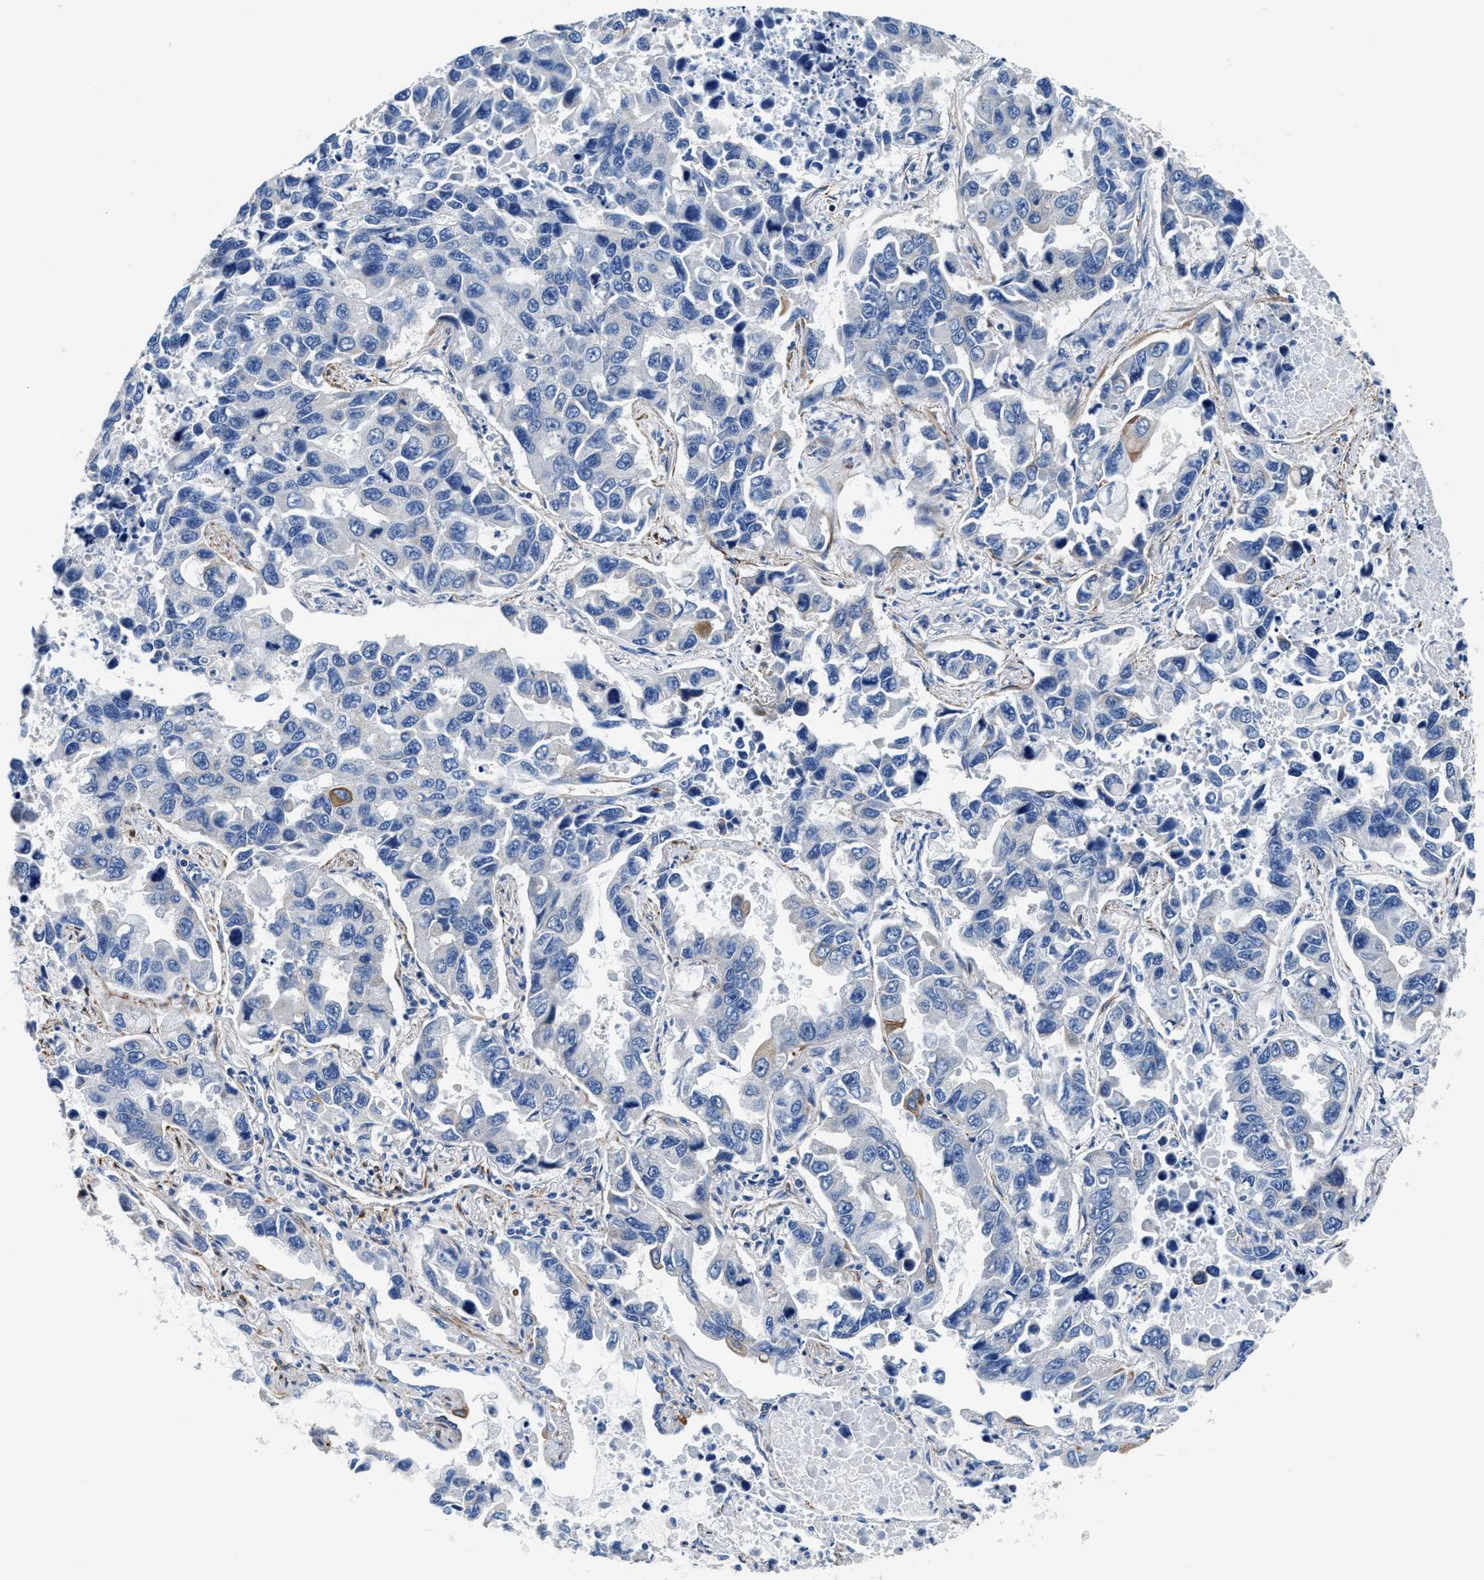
{"staining": {"intensity": "negative", "quantity": "none", "location": "none"}, "tissue": "lung cancer", "cell_type": "Tumor cells", "image_type": "cancer", "snomed": [{"axis": "morphology", "description": "Adenocarcinoma, NOS"}, {"axis": "topography", "description": "Lung"}], "caption": "Immunohistochemical staining of human lung adenocarcinoma exhibits no significant staining in tumor cells.", "gene": "PARG", "patient": {"sex": "male", "age": 64}}